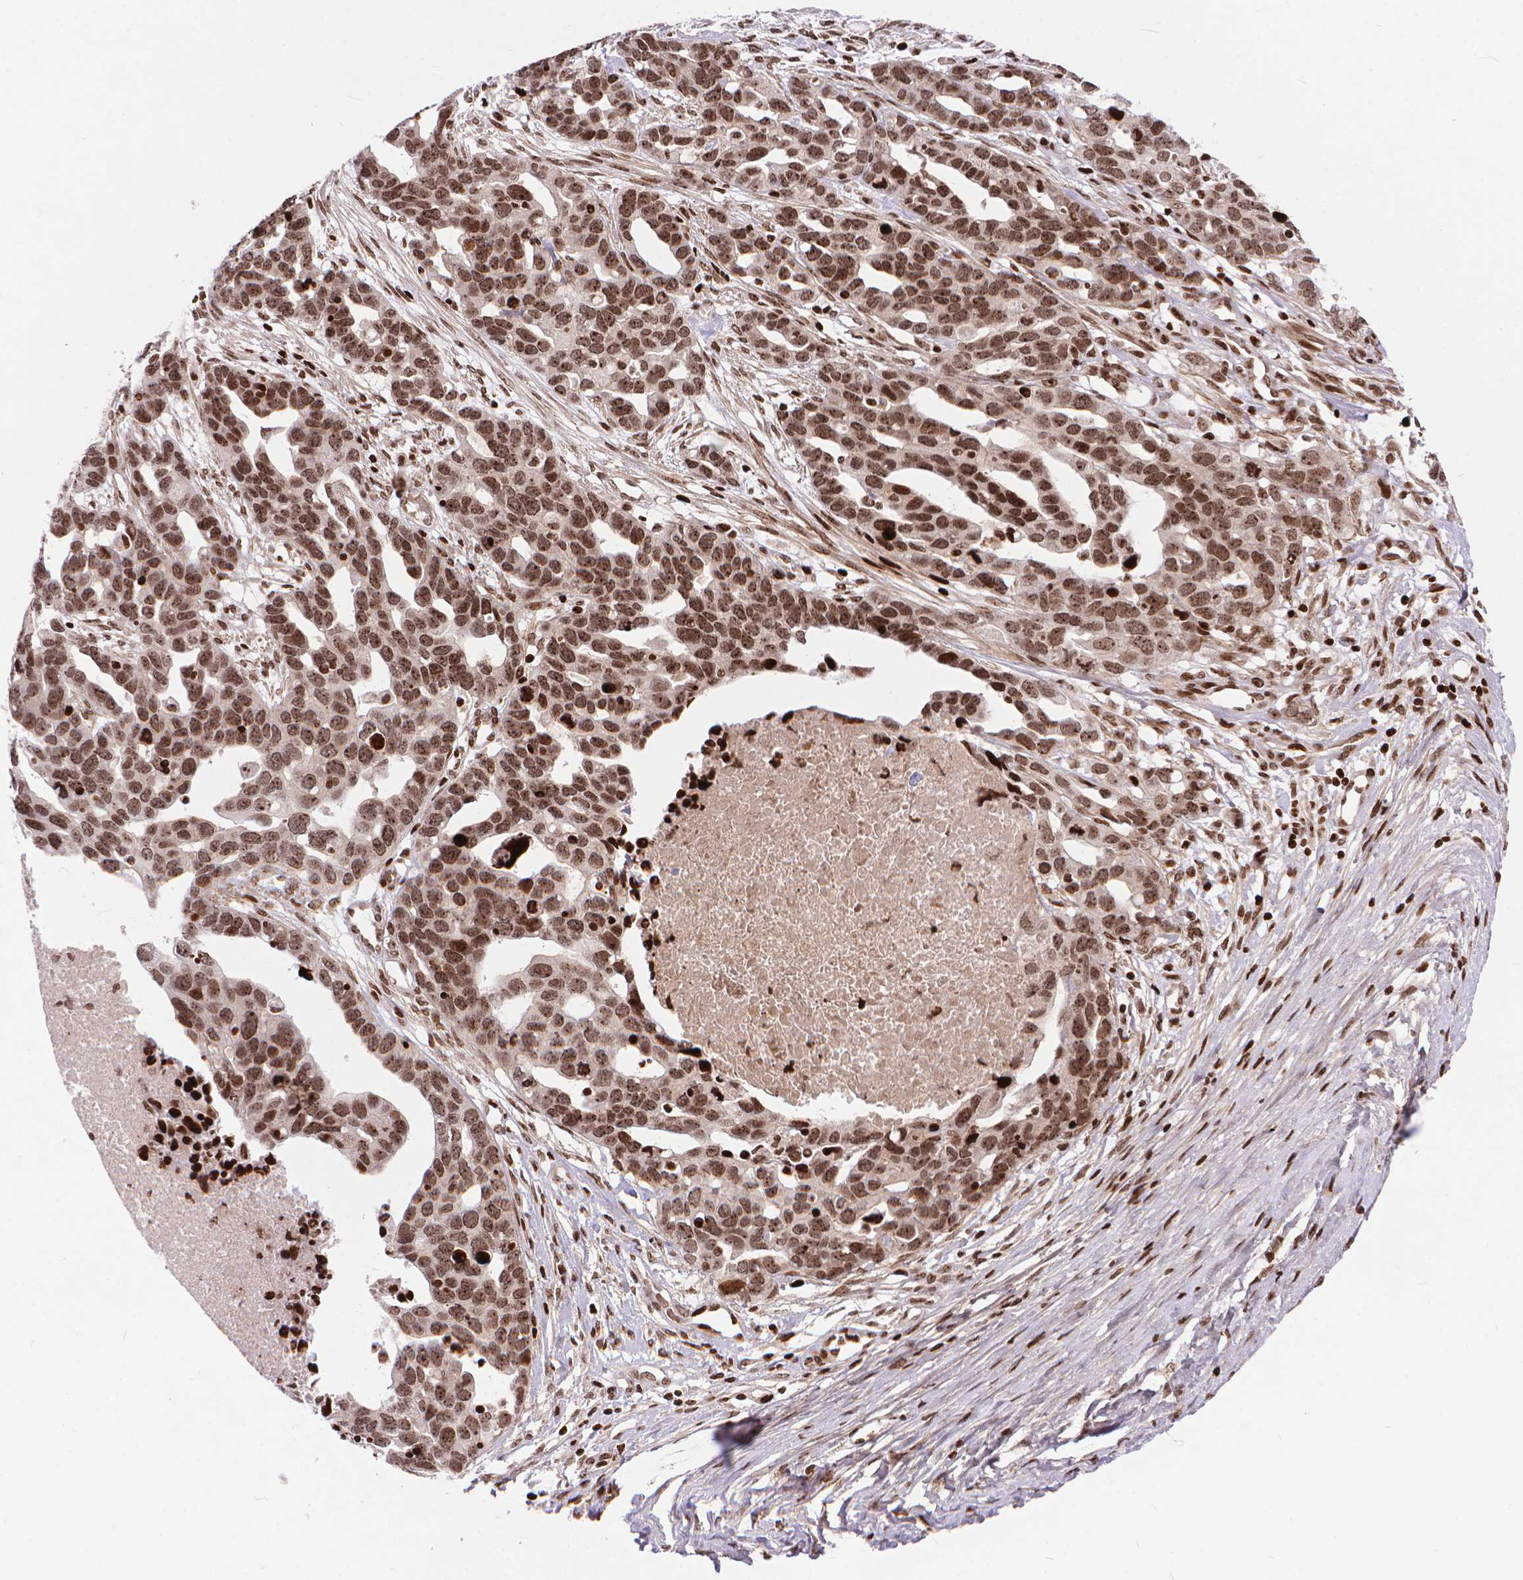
{"staining": {"intensity": "moderate", "quantity": ">75%", "location": "nuclear"}, "tissue": "ovarian cancer", "cell_type": "Tumor cells", "image_type": "cancer", "snomed": [{"axis": "morphology", "description": "Cystadenocarcinoma, serous, NOS"}, {"axis": "topography", "description": "Ovary"}], "caption": "Brown immunohistochemical staining in serous cystadenocarcinoma (ovarian) exhibits moderate nuclear expression in approximately >75% of tumor cells.", "gene": "AMER1", "patient": {"sex": "female", "age": 54}}